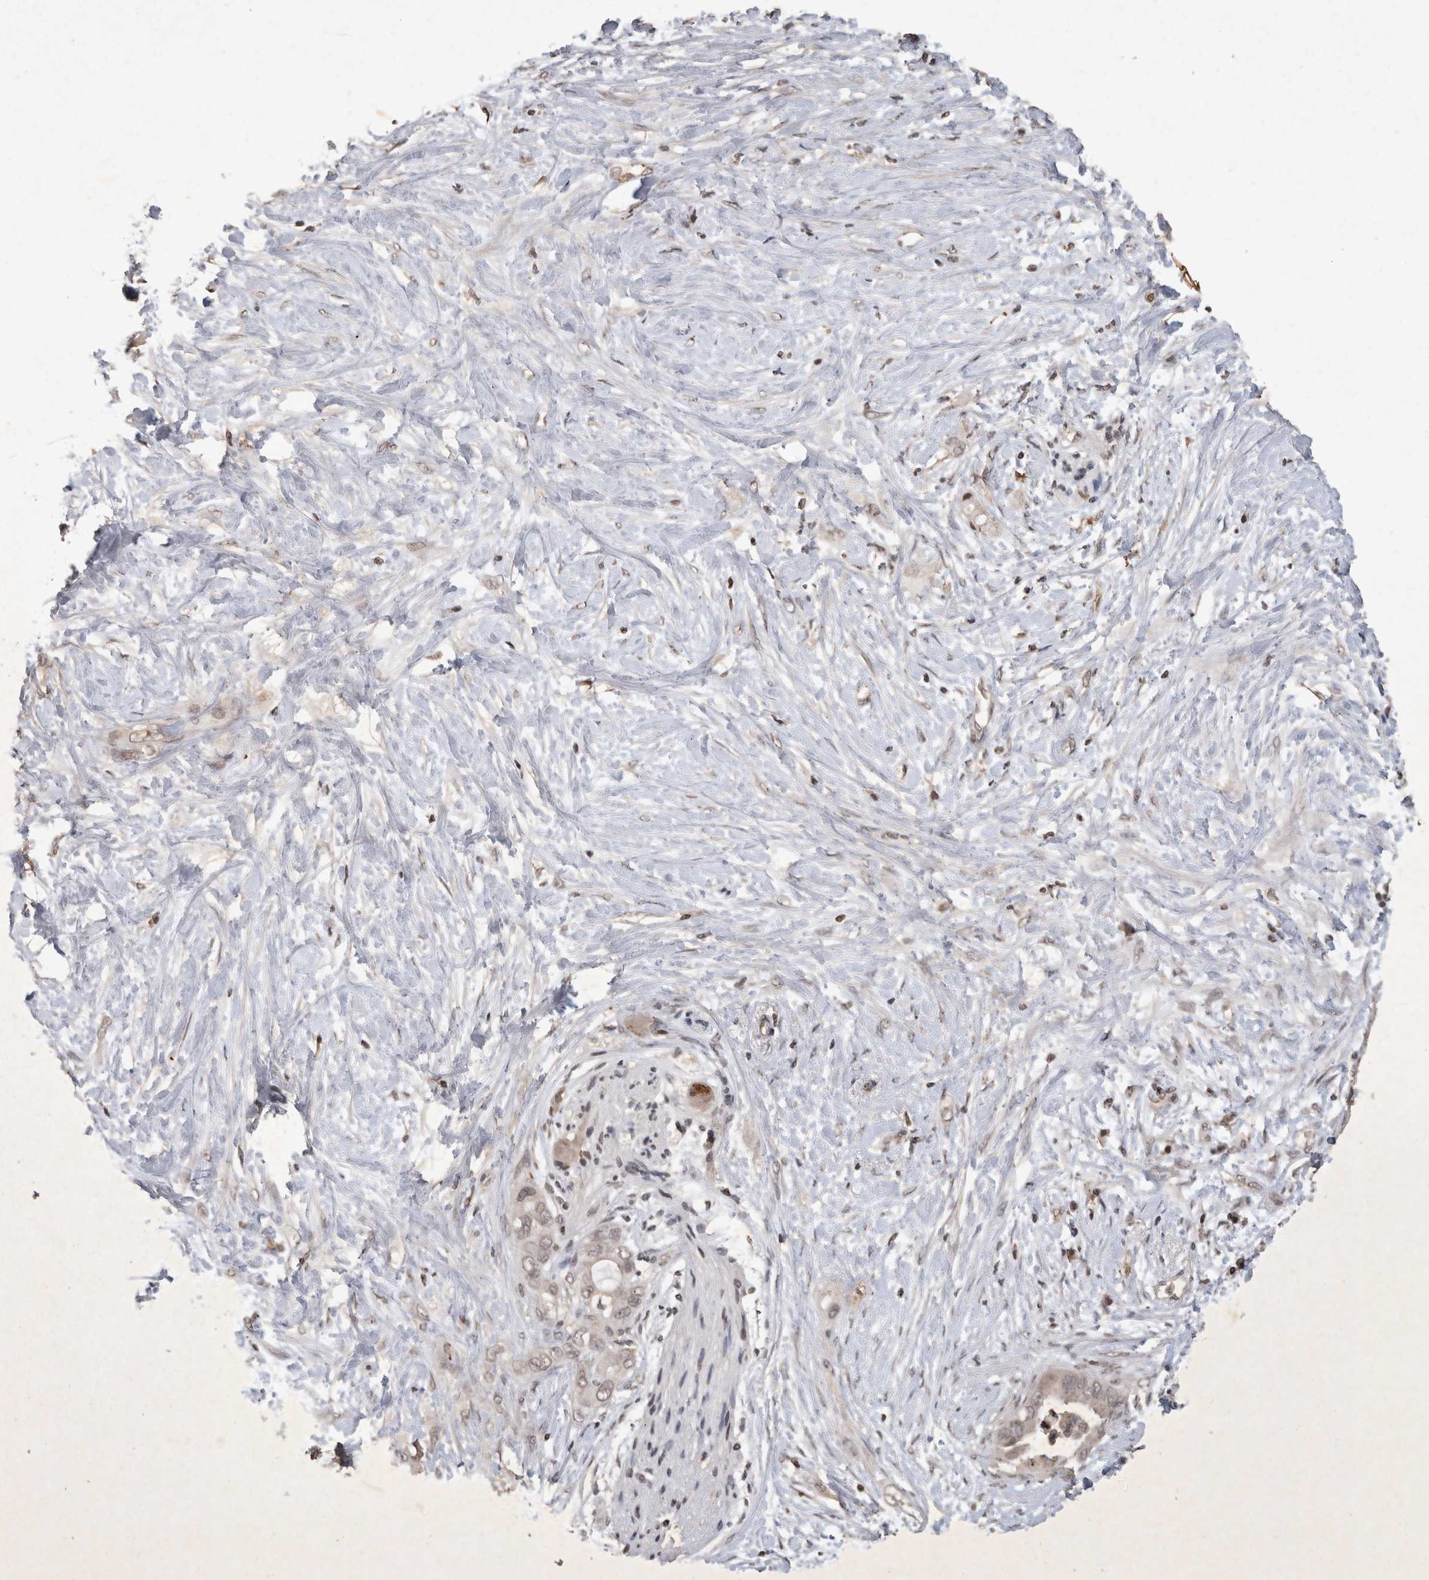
{"staining": {"intensity": "weak", "quantity": "25%-75%", "location": "nuclear"}, "tissue": "pancreatic cancer", "cell_type": "Tumor cells", "image_type": "cancer", "snomed": [{"axis": "morphology", "description": "Adenocarcinoma, NOS"}, {"axis": "topography", "description": "Pancreas"}], "caption": "Brown immunohistochemical staining in pancreatic cancer (adenocarcinoma) reveals weak nuclear staining in approximately 25%-75% of tumor cells.", "gene": "HRK", "patient": {"sex": "female", "age": 56}}